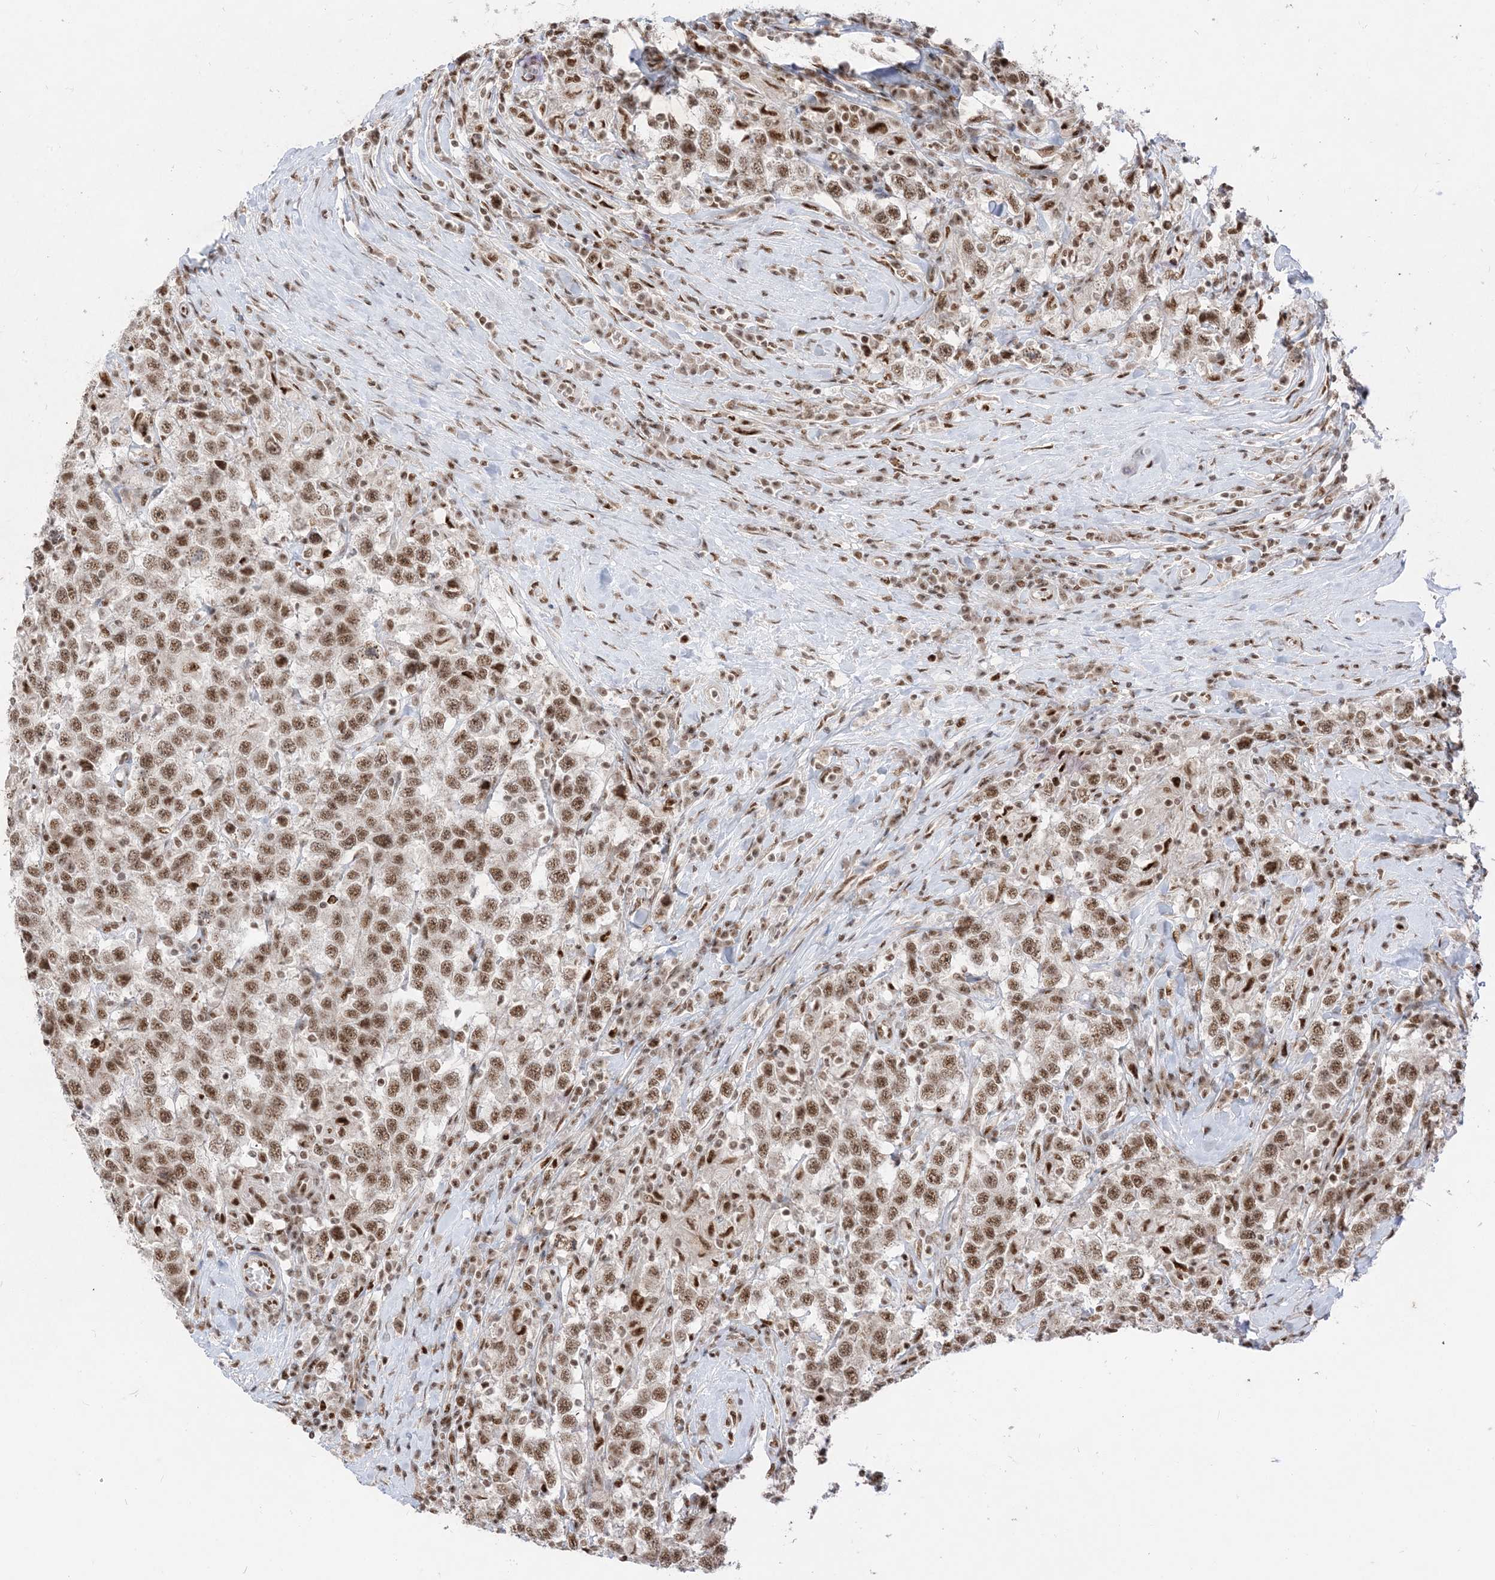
{"staining": {"intensity": "moderate", "quantity": ">75%", "location": "nuclear"}, "tissue": "testis cancer", "cell_type": "Tumor cells", "image_type": "cancer", "snomed": [{"axis": "morphology", "description": "Seminoma, NOS"}, {"axis": "topography", "description": "Testis"}], "caption": "Protein staining of seminoma (testis) tissue displays moderate nuclear staining in about >75% of tumor cells. (brown staining indicates protein expression, while blue staining denotes nuclei).", "gene": "ARGLU1", "patient": {"sex": "male", "age": 41}}